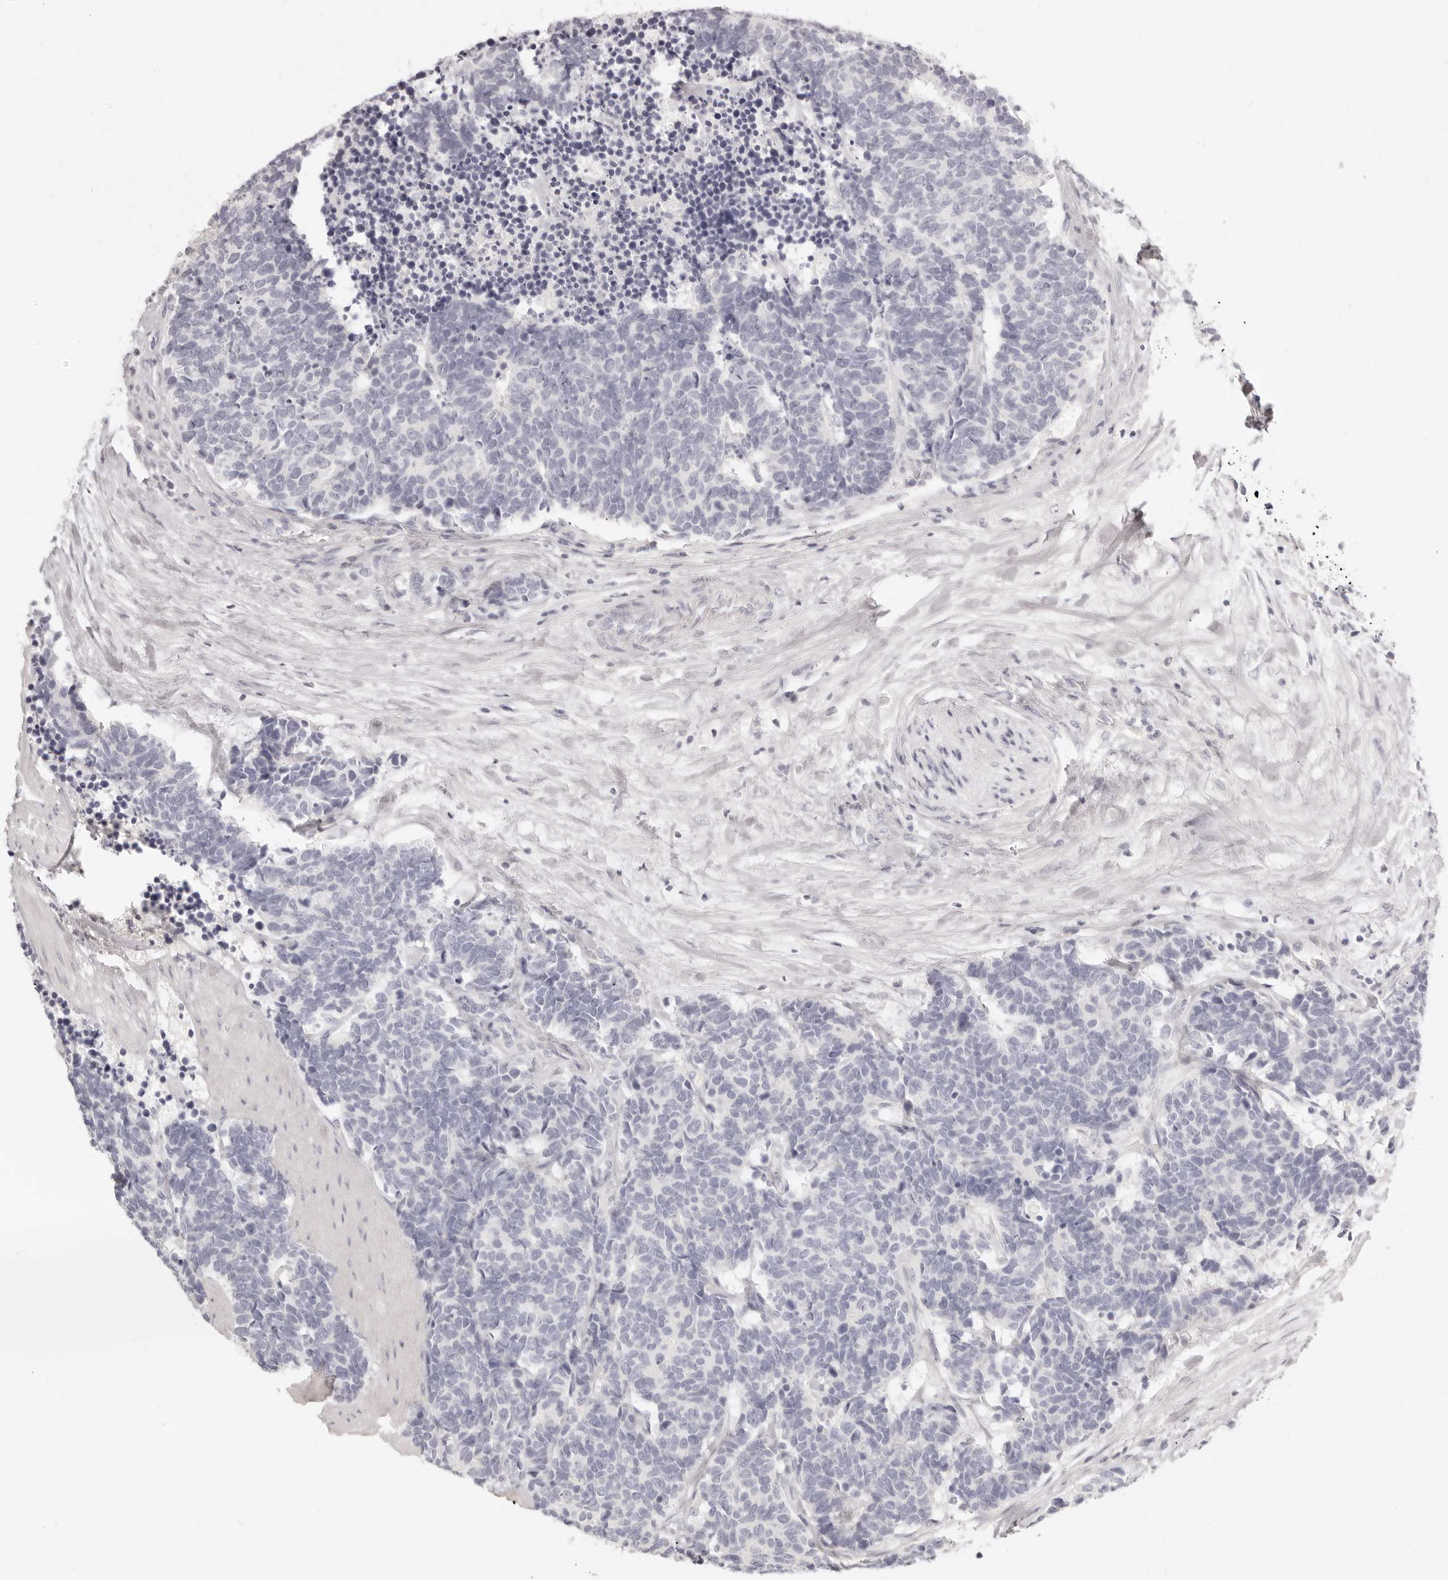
{"staining": {"intensity": "negative", "quantity": "none", "location": "none"}, "tissue": "carcinoid", "cell_type": "Tumor cells", "image_type": "cancer", "snomed": [{"axis": "morphology", "description": "Carcinoma, NOS"}, {"axis": "morphology", "description": "Carcinoid, malignant, NOS"}, {"axis": "topography", "description": "Urinary bladder"}], "caption": "Tumor cells are negative for protein expression in human carcinoid. The staining is performed using DAB (3,3'-diaminobenzidine) brown chromogen with nuclei counter-stained in using hematoxylin.", "gene": "FABP1", "patient": {"sex": "male", "age": 57}}